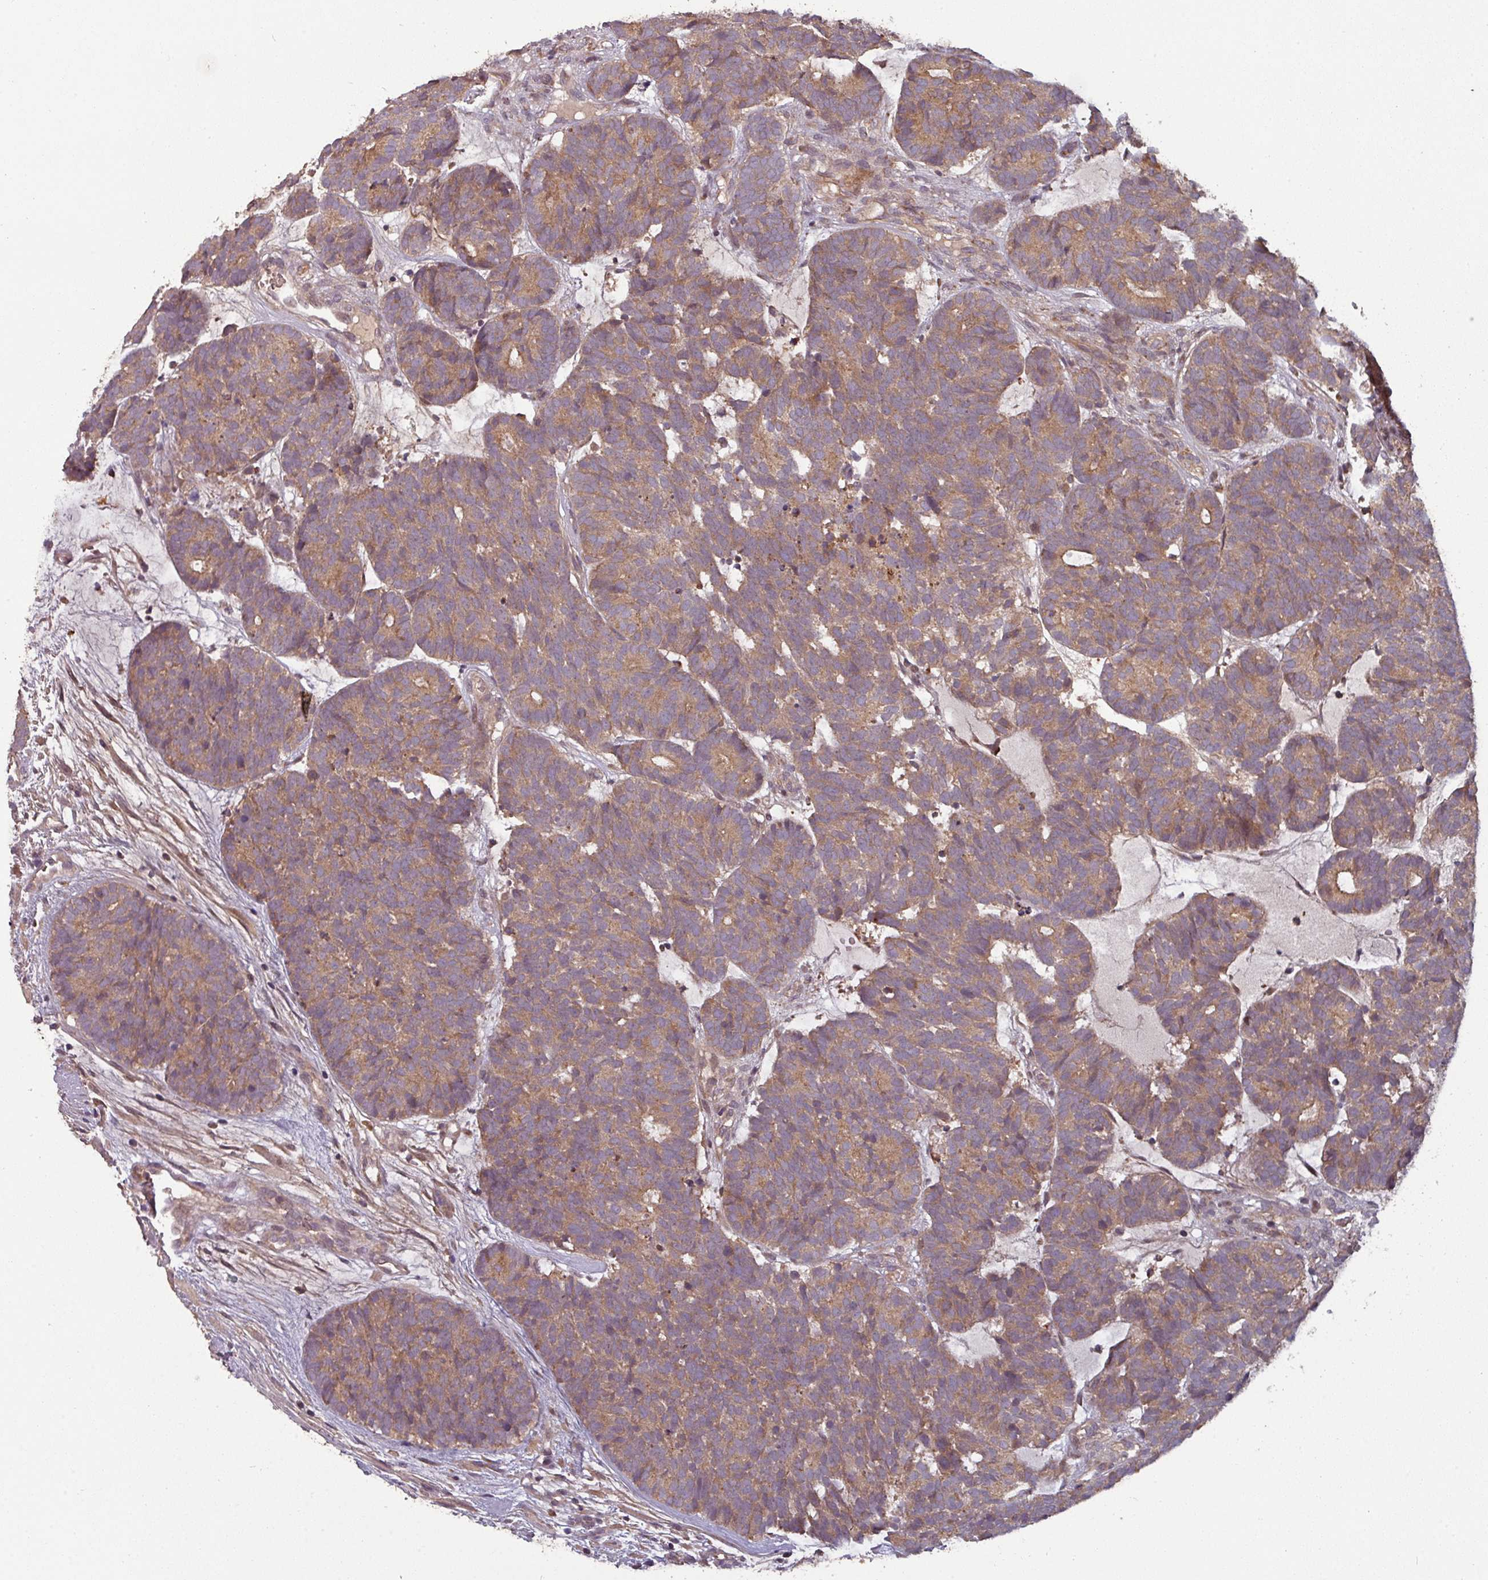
{"staining": {"intensity": "moderate", "quantity": ">75%", "location": "cytoplasmic/membranous"}, "tissue": "head and neck cancer", "cell_type": "Tumor cells", "image_type": "cancer", "snomed": [{"axis": "morphology", "description": "Adenocarcinoma, NOS"}, {"axis": "topography", "description": "Head-Neck"}], "caption": "Head and neck cancer (adenocarcinoma) tissue reveals moderate cytoplasmic/membranous staining in about >75% of tumor cells", "gene": "GSKIP", "patient": {"sex": "female", "age": 81}}